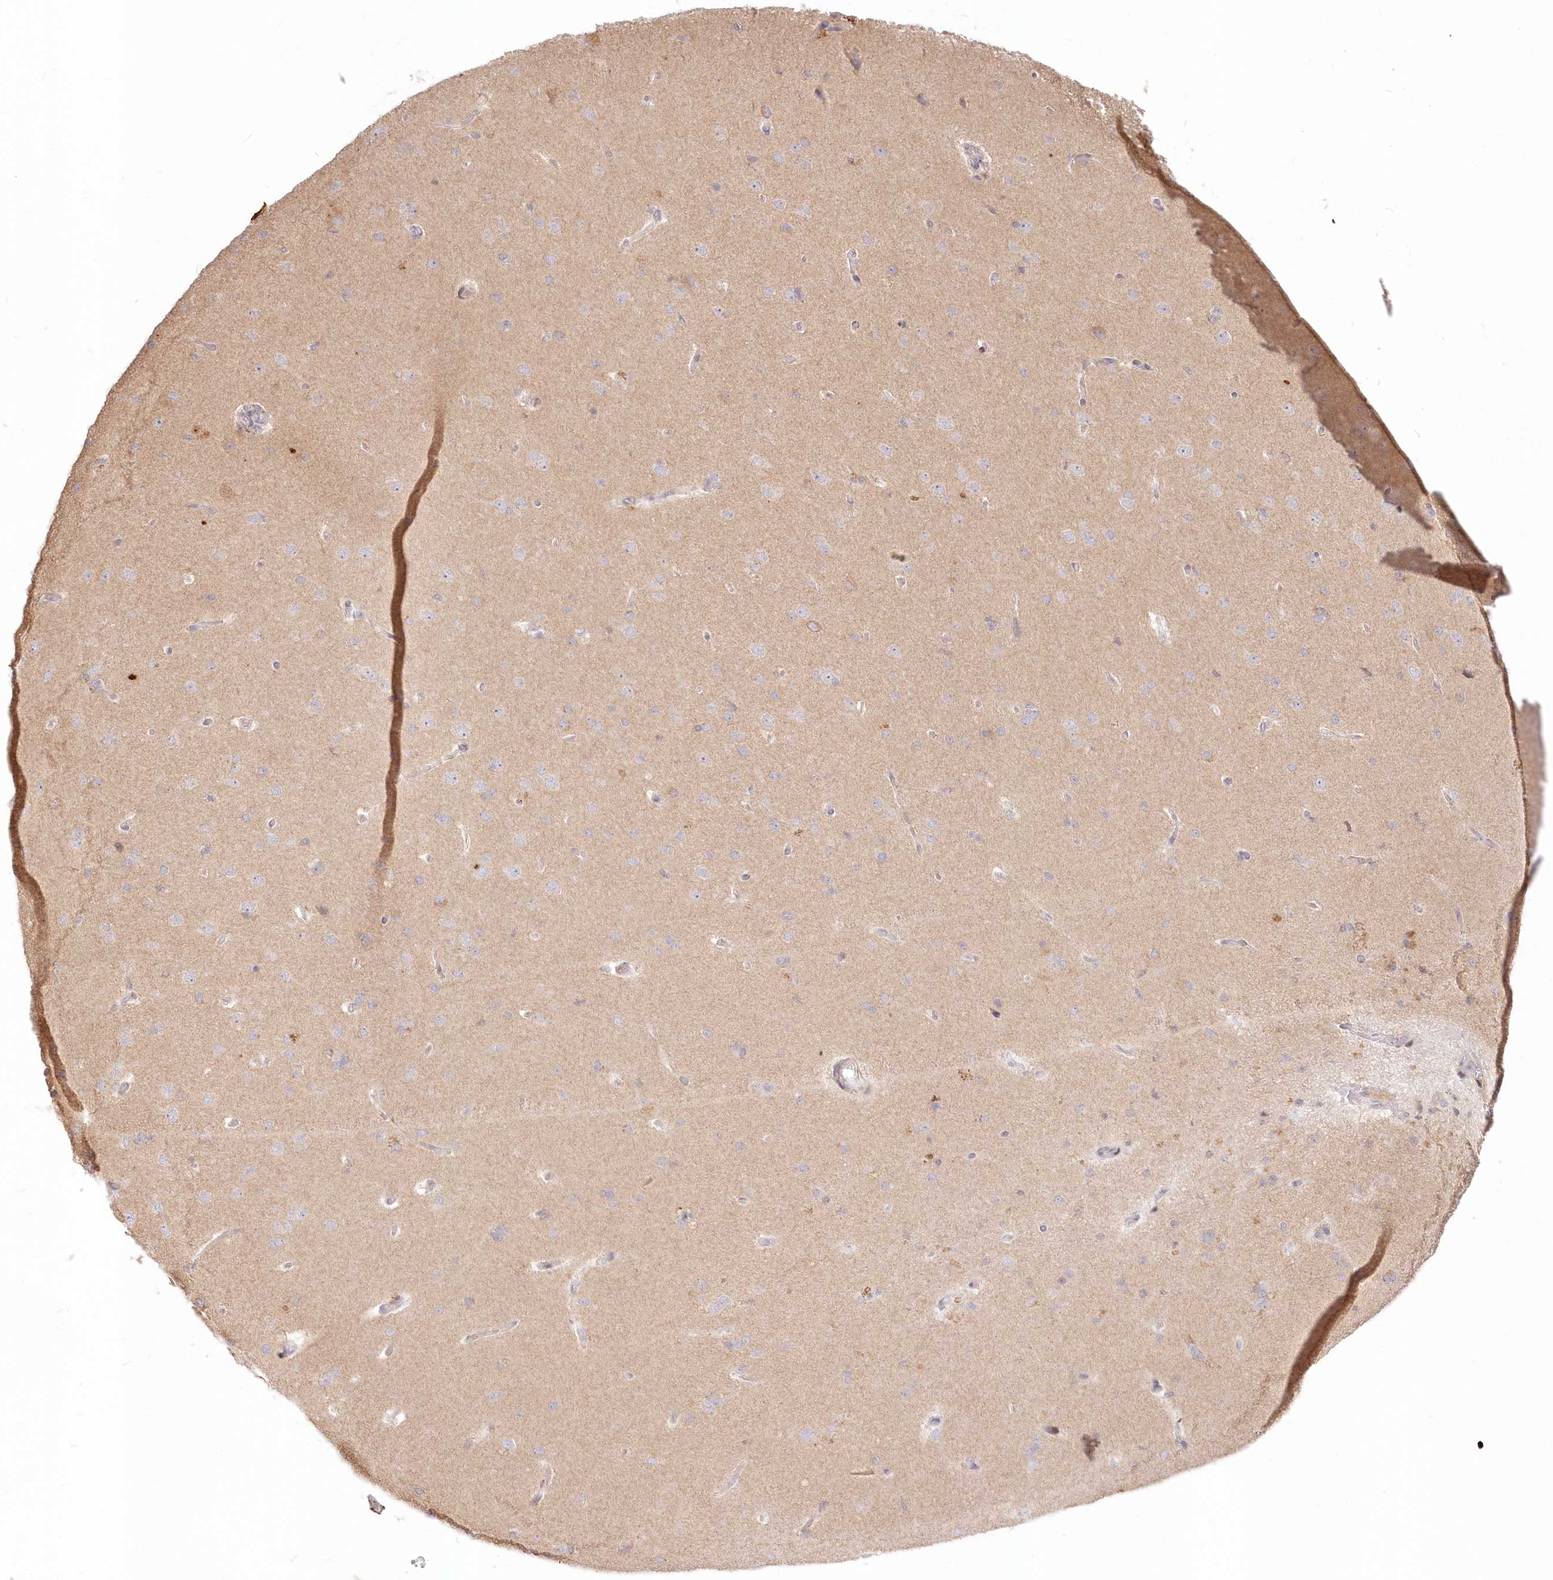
{"staining": {"intensity": "negative", "quantity": "none", "location": "none"}, "tissue": "cerebral cortex", "cell_type": "Endothelial cells", "image_type": "normal", "snomed": [{"axis": "morphology", "description": "Normal tissue, NOS"}, {"axis": "topography", "description": "Cerebral cortex"}], "caption": "Immunohistochemical staining of unremarkable cerebral cortex exhibits no significant positivity in endothelial cells.", "gene": "MTMR3", "patient": {"sex": "male", "age": 62}}